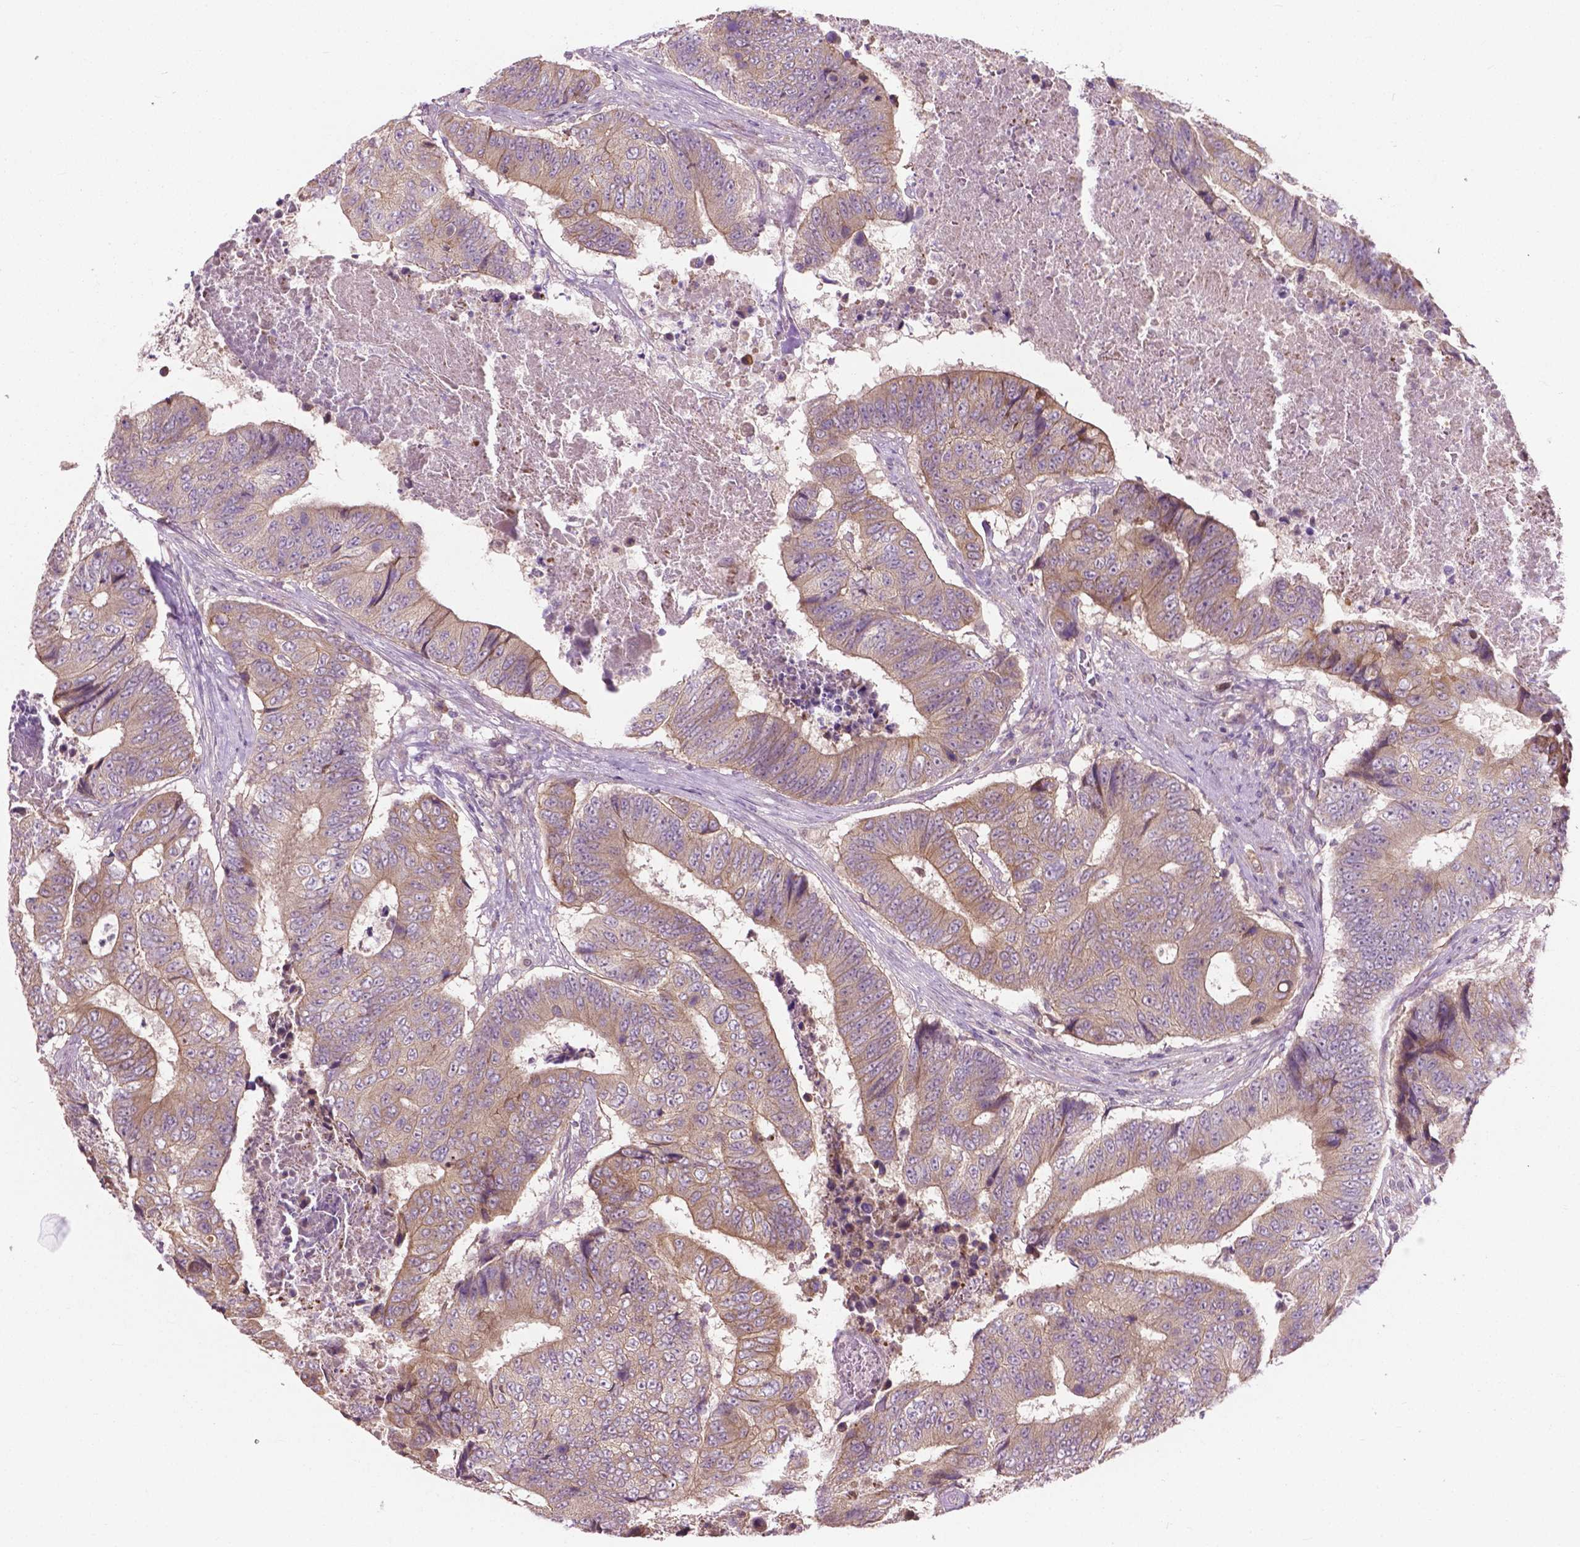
{"staining": {"intensity": "weak", "quantity": ">75%", "location": "cytoplasmic/membranous"}, "tissue": "colorectal cancer", "cell_type": "Tumor cells", "image_type": "cancer", "snomed": [{"axis": "morphology", "description": "Adenocarcinoma, NOS"}, {"axis": "topography", "description": "Colon"}], "caption": "This micrograph shows IHC staining of human colorectal adenocarcinoma, with low weak cytoplasmic/membranous staining in about >75% of tumor cells.", "gene": "MZT1", "patient": {"sex": "female", "age": 48}}